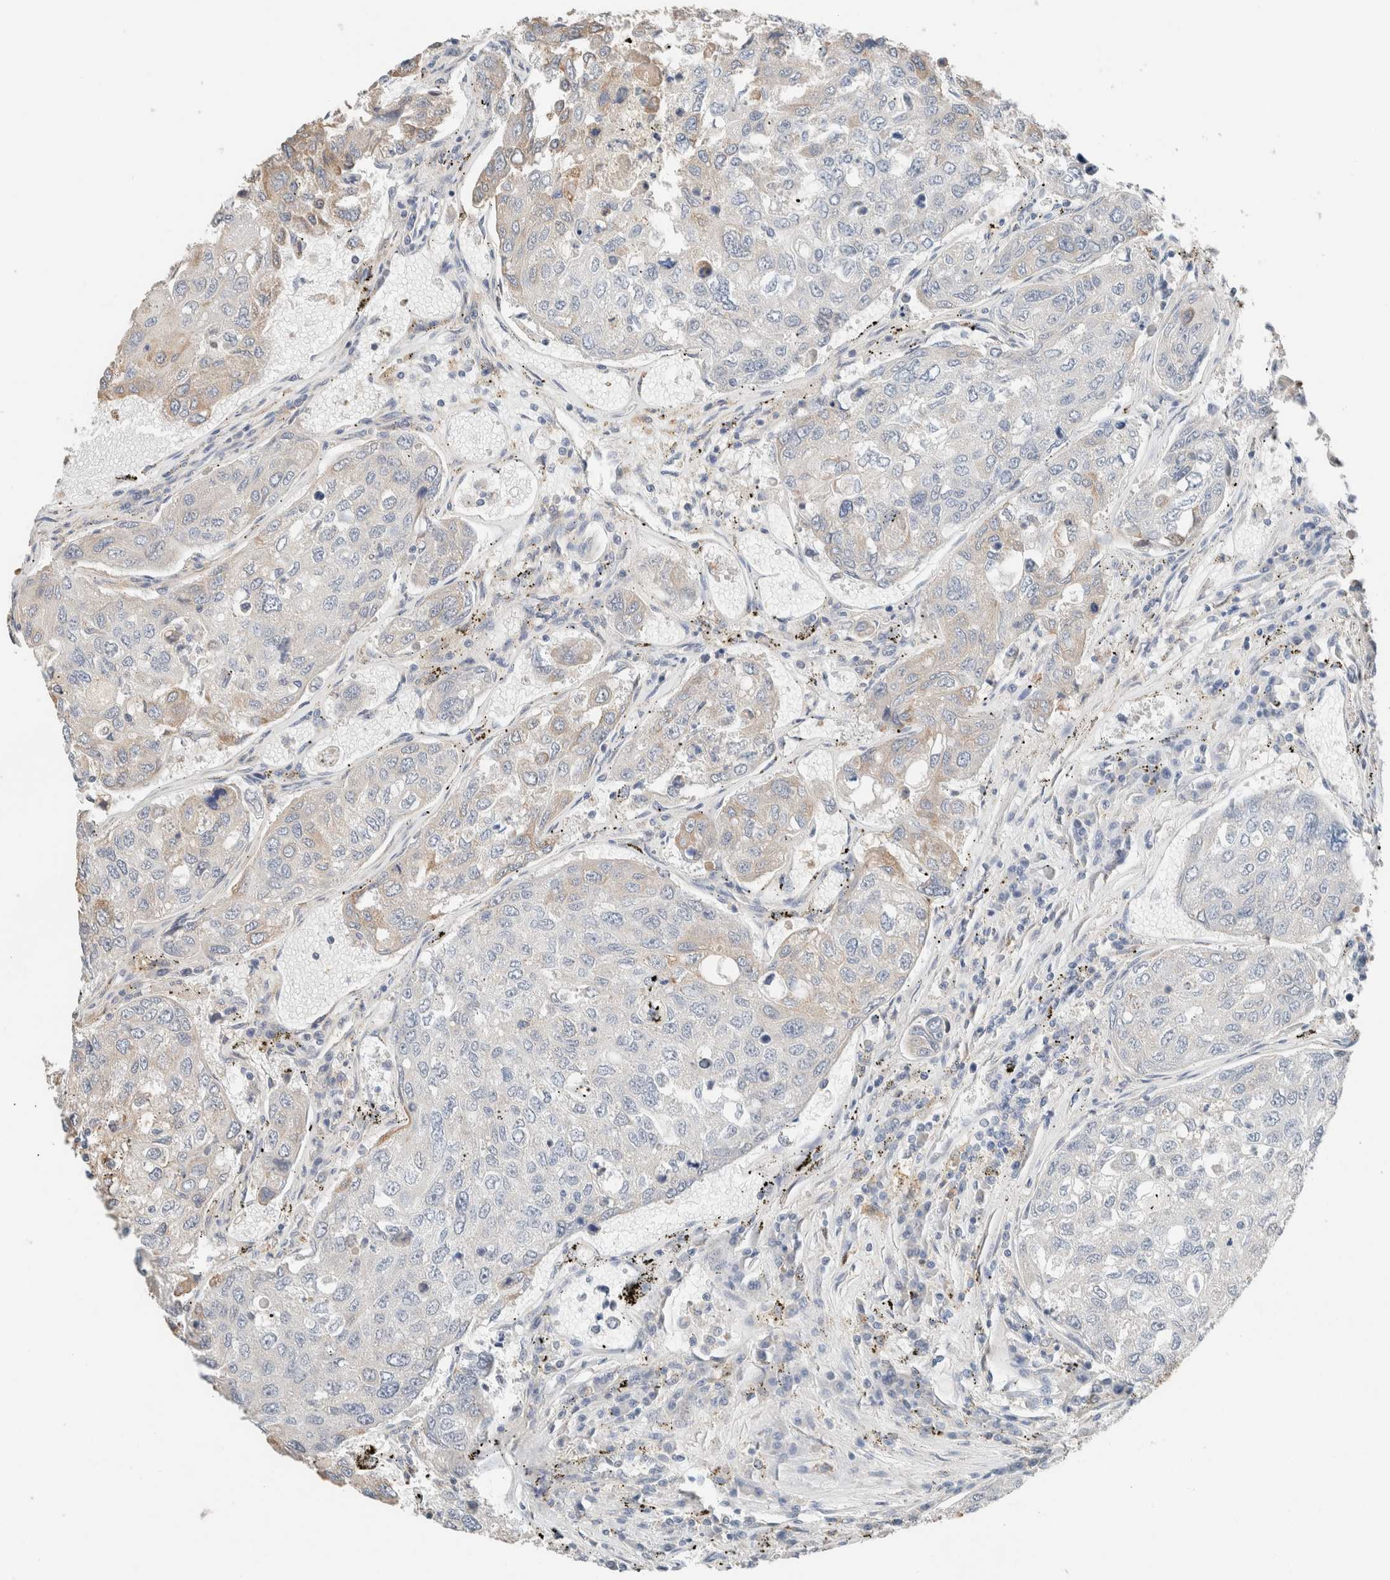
{"staining": {"intensity": "weak", "quantity": "<25%", "location": "cytoplasmic/membranous"}, "tissue": "urothelial cancer", "cell_type": "Tumor cells", "image_type": "cancer", "snomed": [{"axis": "morphology", "description": "Urothelial carcinoma, High grade"}, {"axis": "topography", "description": "Lymph node"}, {"axis": "topography", "description": "Urinary bladder"}], "caption": "Micrograph shows no significant protein expression in tumor cells of urothelial cancer.", "gene": "PCM1", "patient": {"sex": "male", "age": 51}}